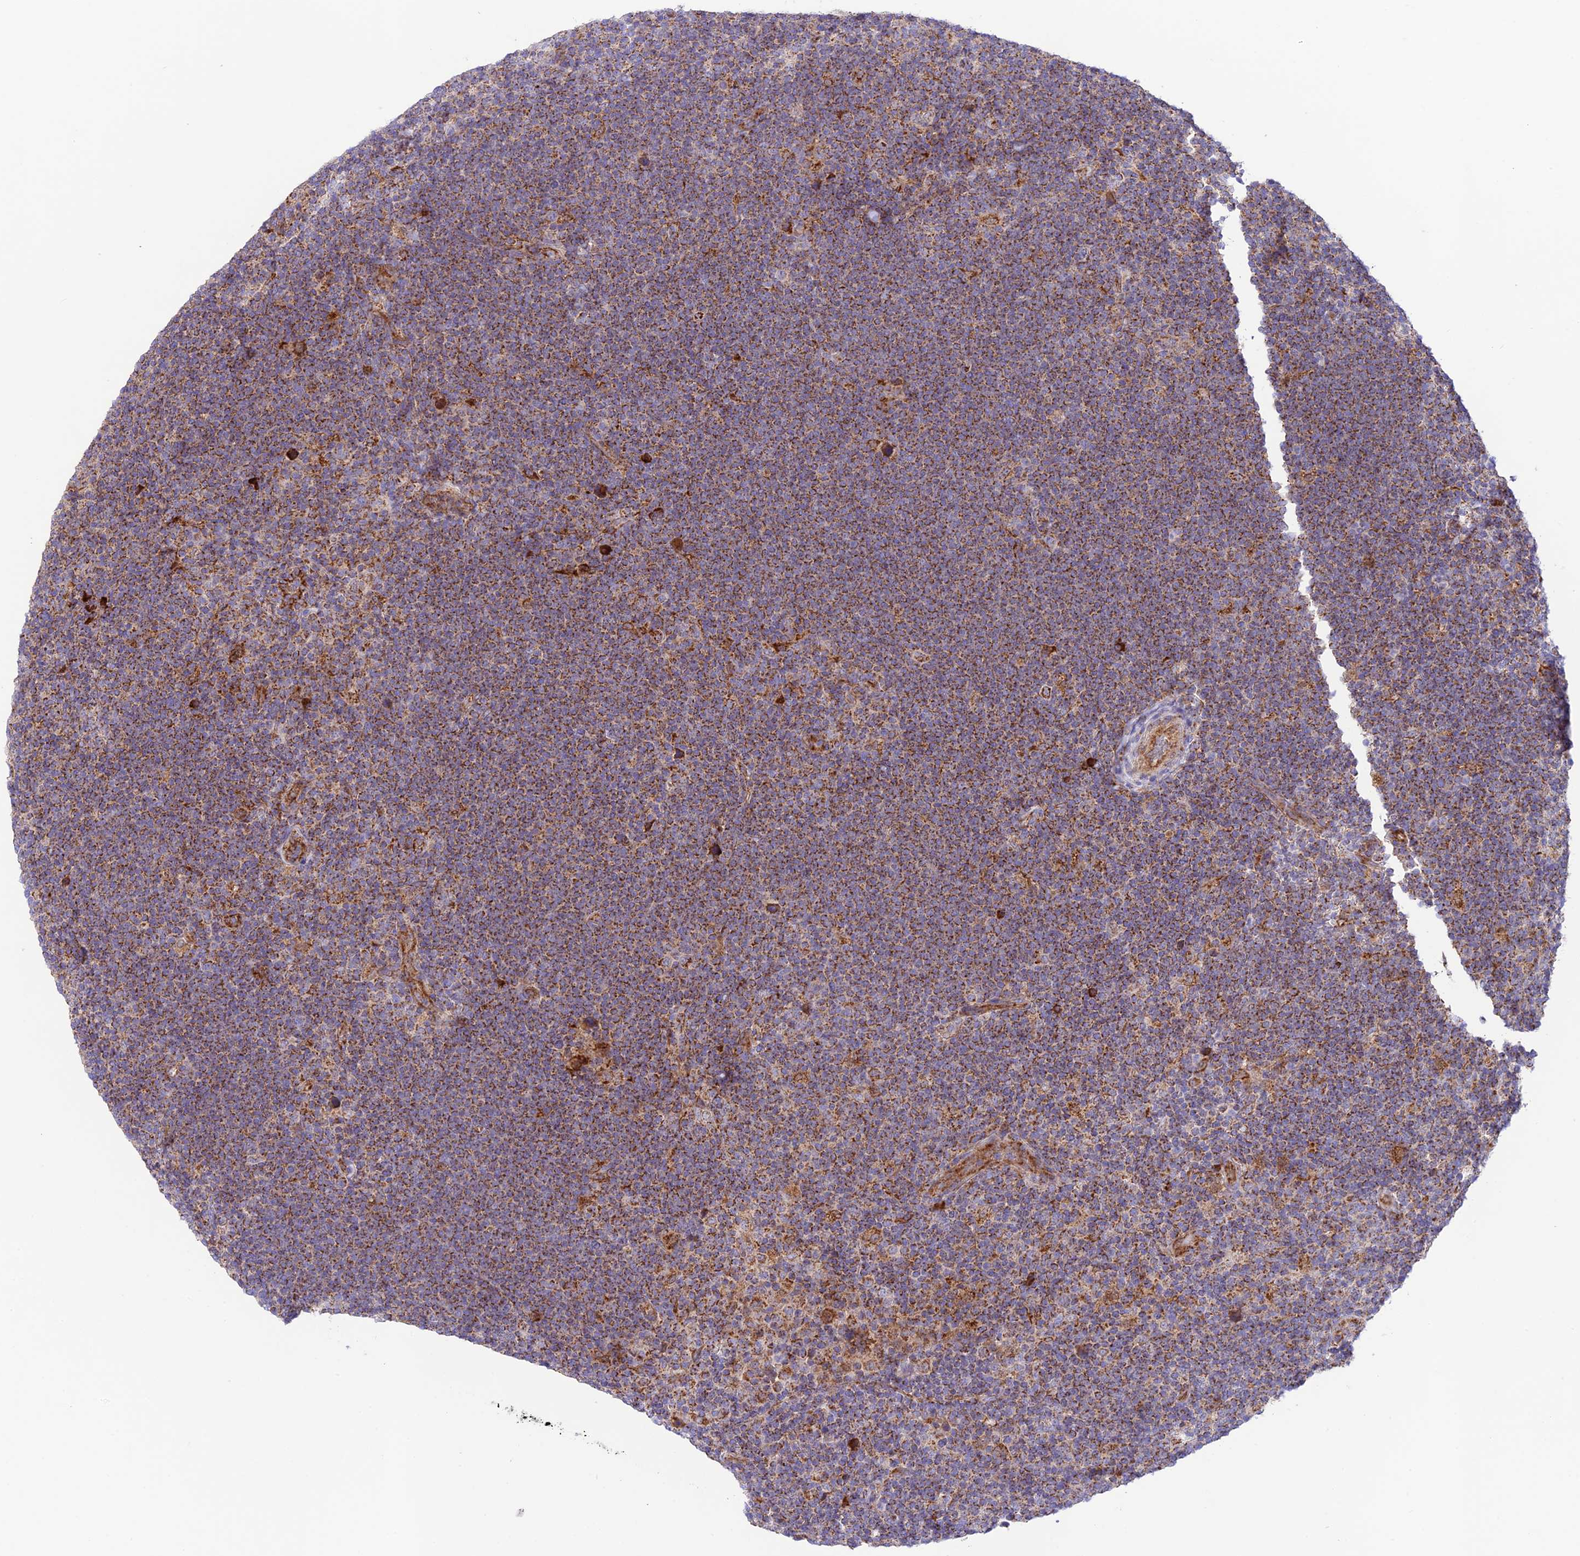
{"staining": {"intensity": "moderate", "quantity": ">75%", "location": "cytoplasmic/membranous"}, "tissue": "lymphoma", "cell_type": "Tumor cells", "image_type": "cancer", "snomed": [{"axis": "morphology", "description": "Hodgkin's disease, NOS"}, {"axis": "topography", "description": "Lymph node"}], "caption": "IHC of human Hodgkin's disease exhibits medium levels of moderate cytoplasmic/membranous positivity in about >75% of tumor cells. (brown staining indicates protein expression, while blue staining denotes nuclei).", "gene": "UAP1L1", "patient": {"sex": "female", "age": 57}}